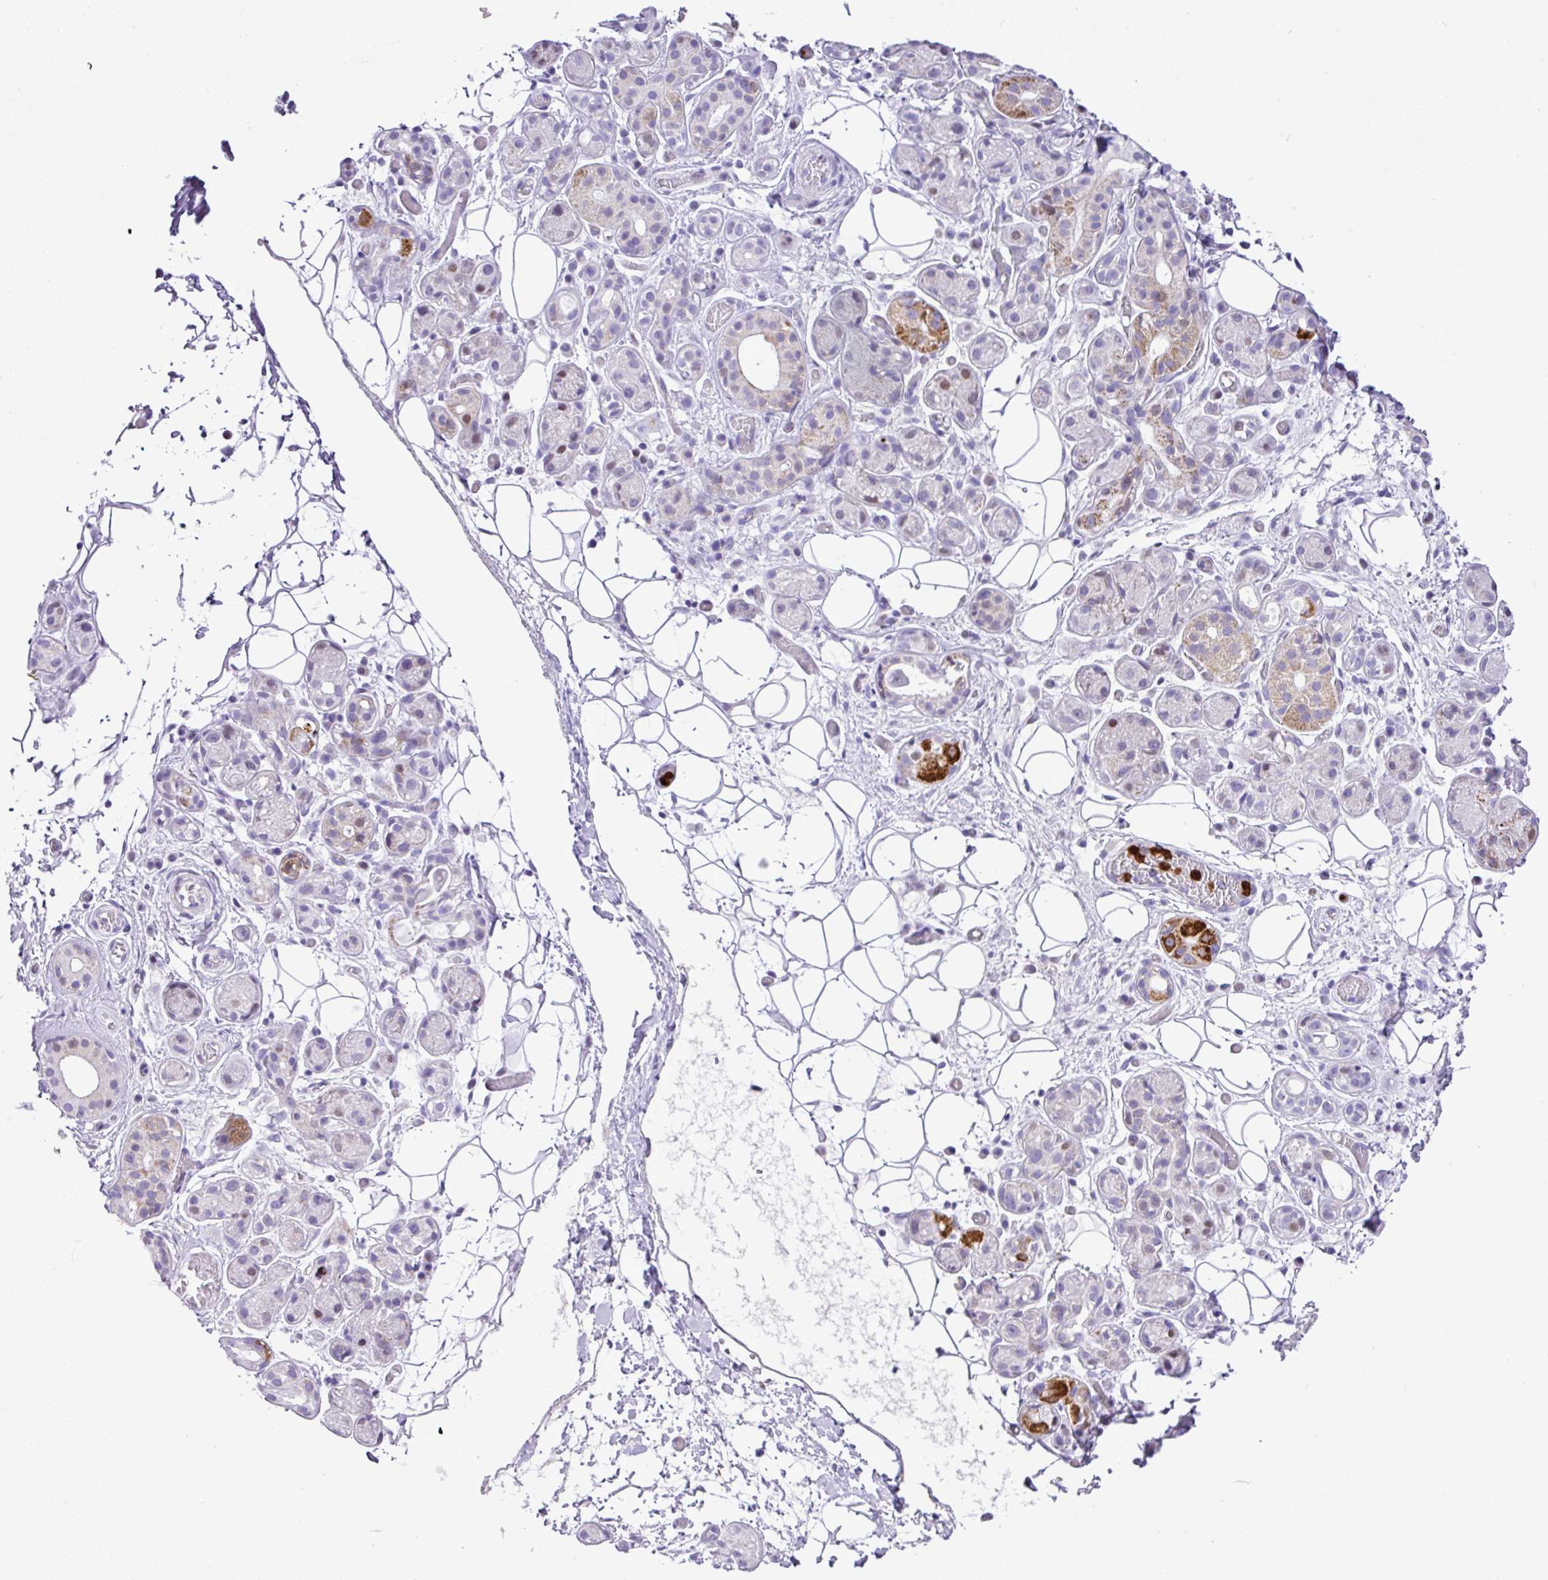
{"staining": {"intensity": "moderate", "quantity": "<25%", "location": "cytoplasmic/membranous"}, "tissue": "salivary gland", "cell_type": "Glandular cells", "image_type": "normal", "snomed": [{"axis": "morphology", "description": "Normal tissue, NOS"}, {"axis": "topography", "description": "Salivary gland"}], "caption": "A low amount of moderate cytoplasmic/membranous positivity is appreciated in about <25% of glandular cells in unremarkable salivary gland.", "gene": "RCAN2", "patient": {"sex": "male", "age": 82}}